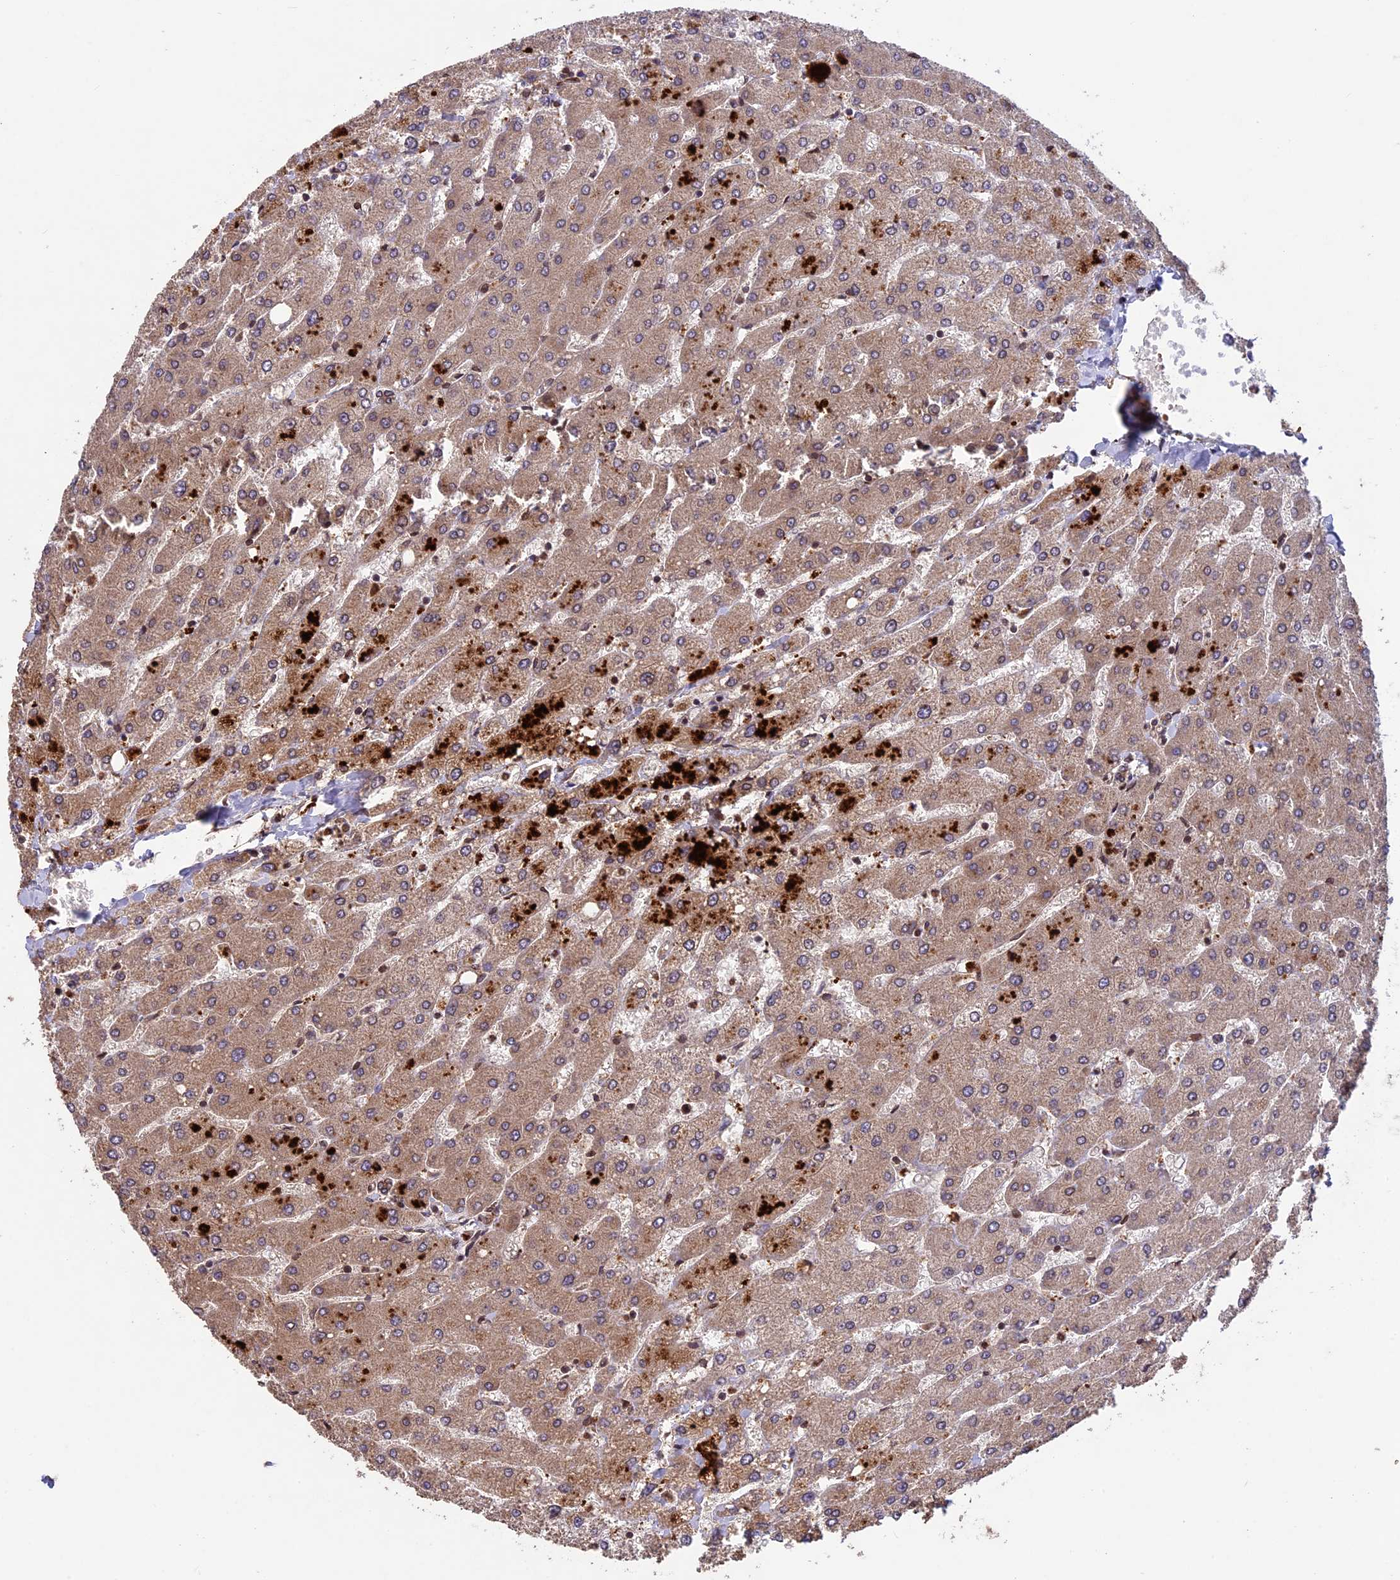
{"staining": {"intensity": "moderate", "quantity": ">75%", "location": "cytoplasmic/membranous"}, "tissue": "liver", "cell_type": "Hepatocytes", "image_type": "normal", "snomed": [{"axis": "morphology", "description": "Normal tissue, NOS"}, {"axis": "topography", "description": "Liver"}], "caption": "Immunohistochemical staining of normal liver reveals moderate cytoplasmic/membranous protein positivity in approximately >75% of hepatocytes.", "gene": "CCDC125", "patient": {"sex": "male", "age": 55}}